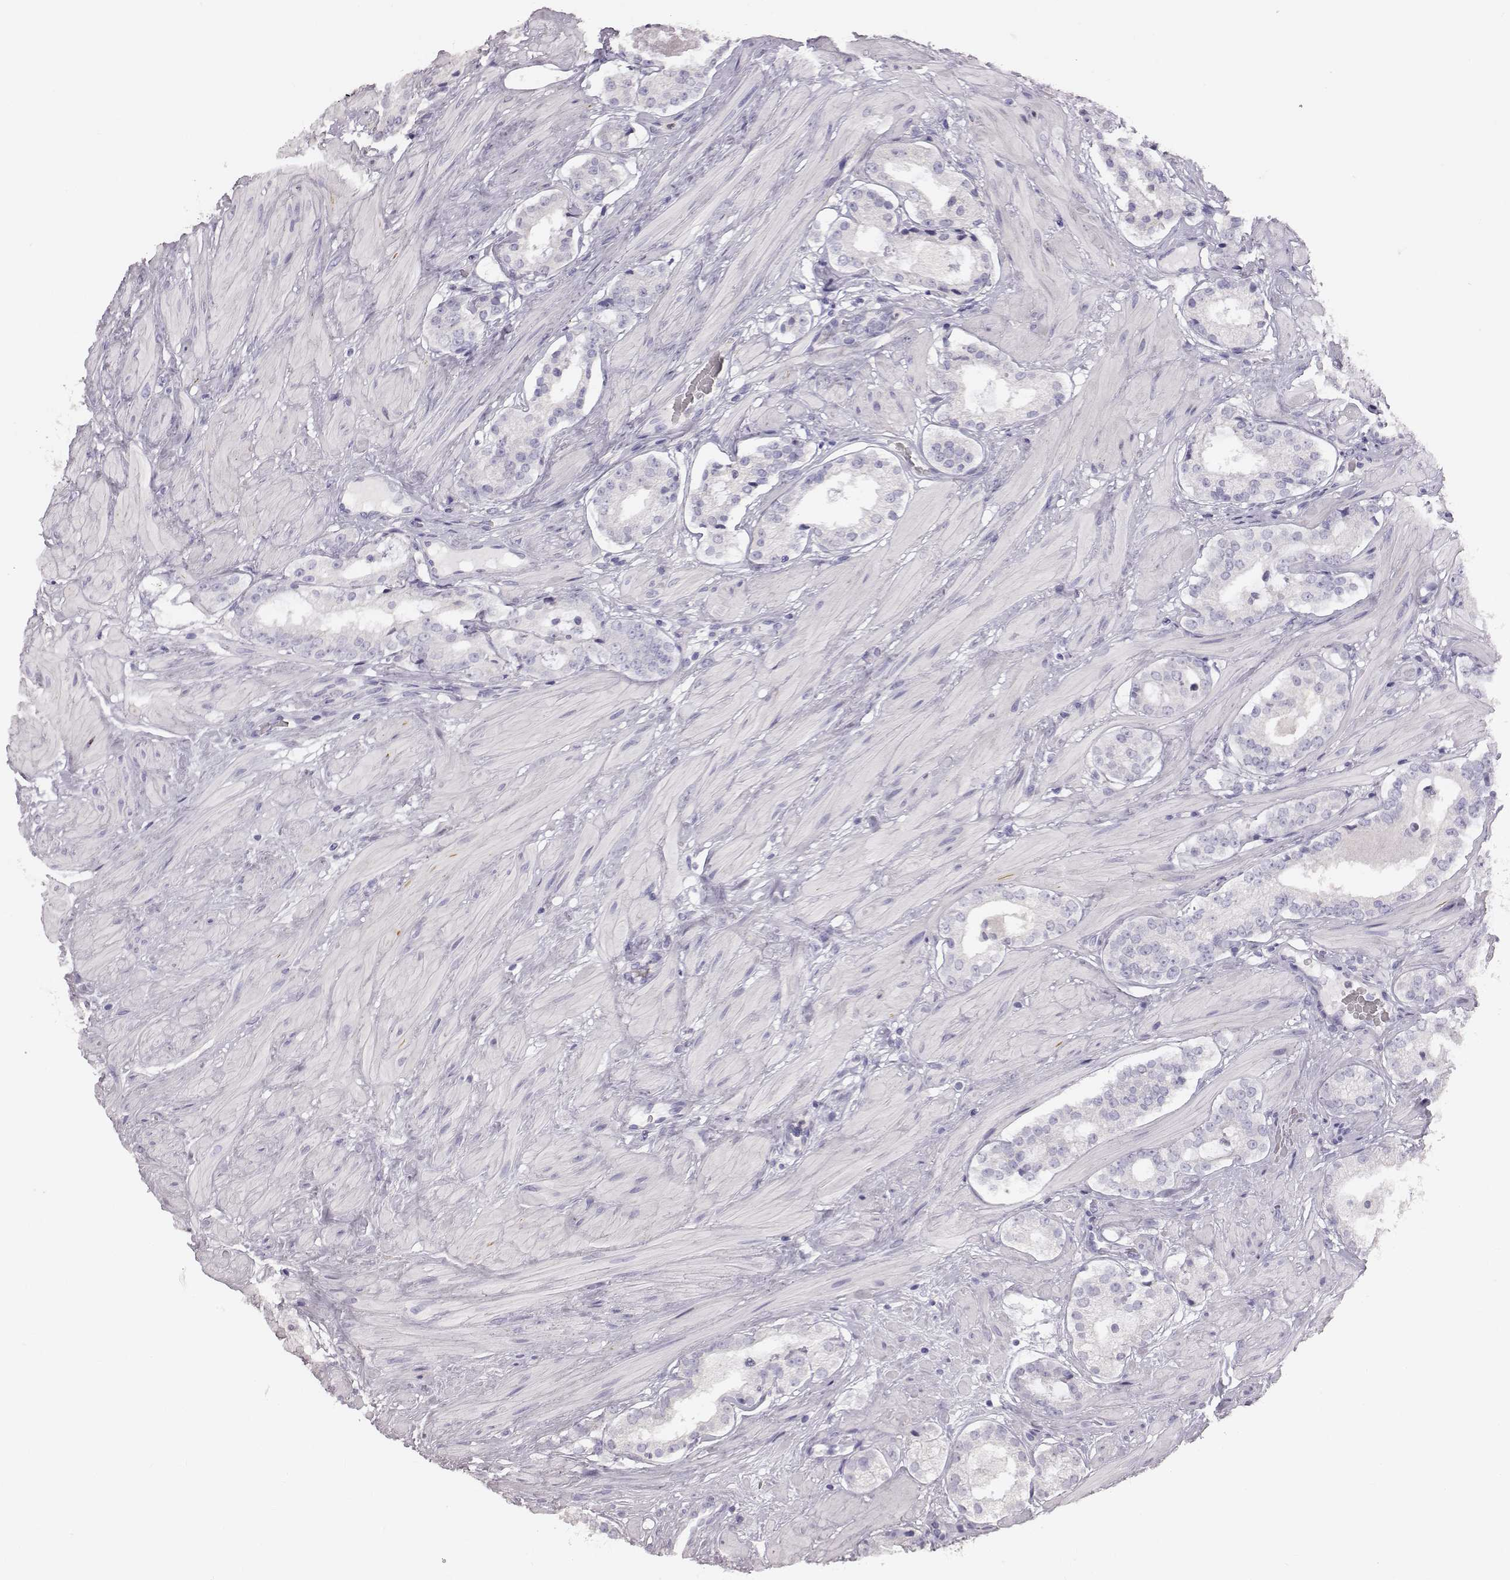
{"staining": {"intensity": "negative", "quantity": "none", "location": "none"}, "tissue": "prostate cancer", "cell_type": "Tumor cells", "image_type": "cancer", "snomed": [{"axis": "morphology", "description": "Adenocarcinoma, Low grade"}, {"axis": "topography", "description": "Prostate"}], "caption": "Prostate cancer was stained to show a protein in brown. There is no significant staining in tumor cells.", "gene": "GUCA1A", "patient": {"sex": "male", "age": 60}}